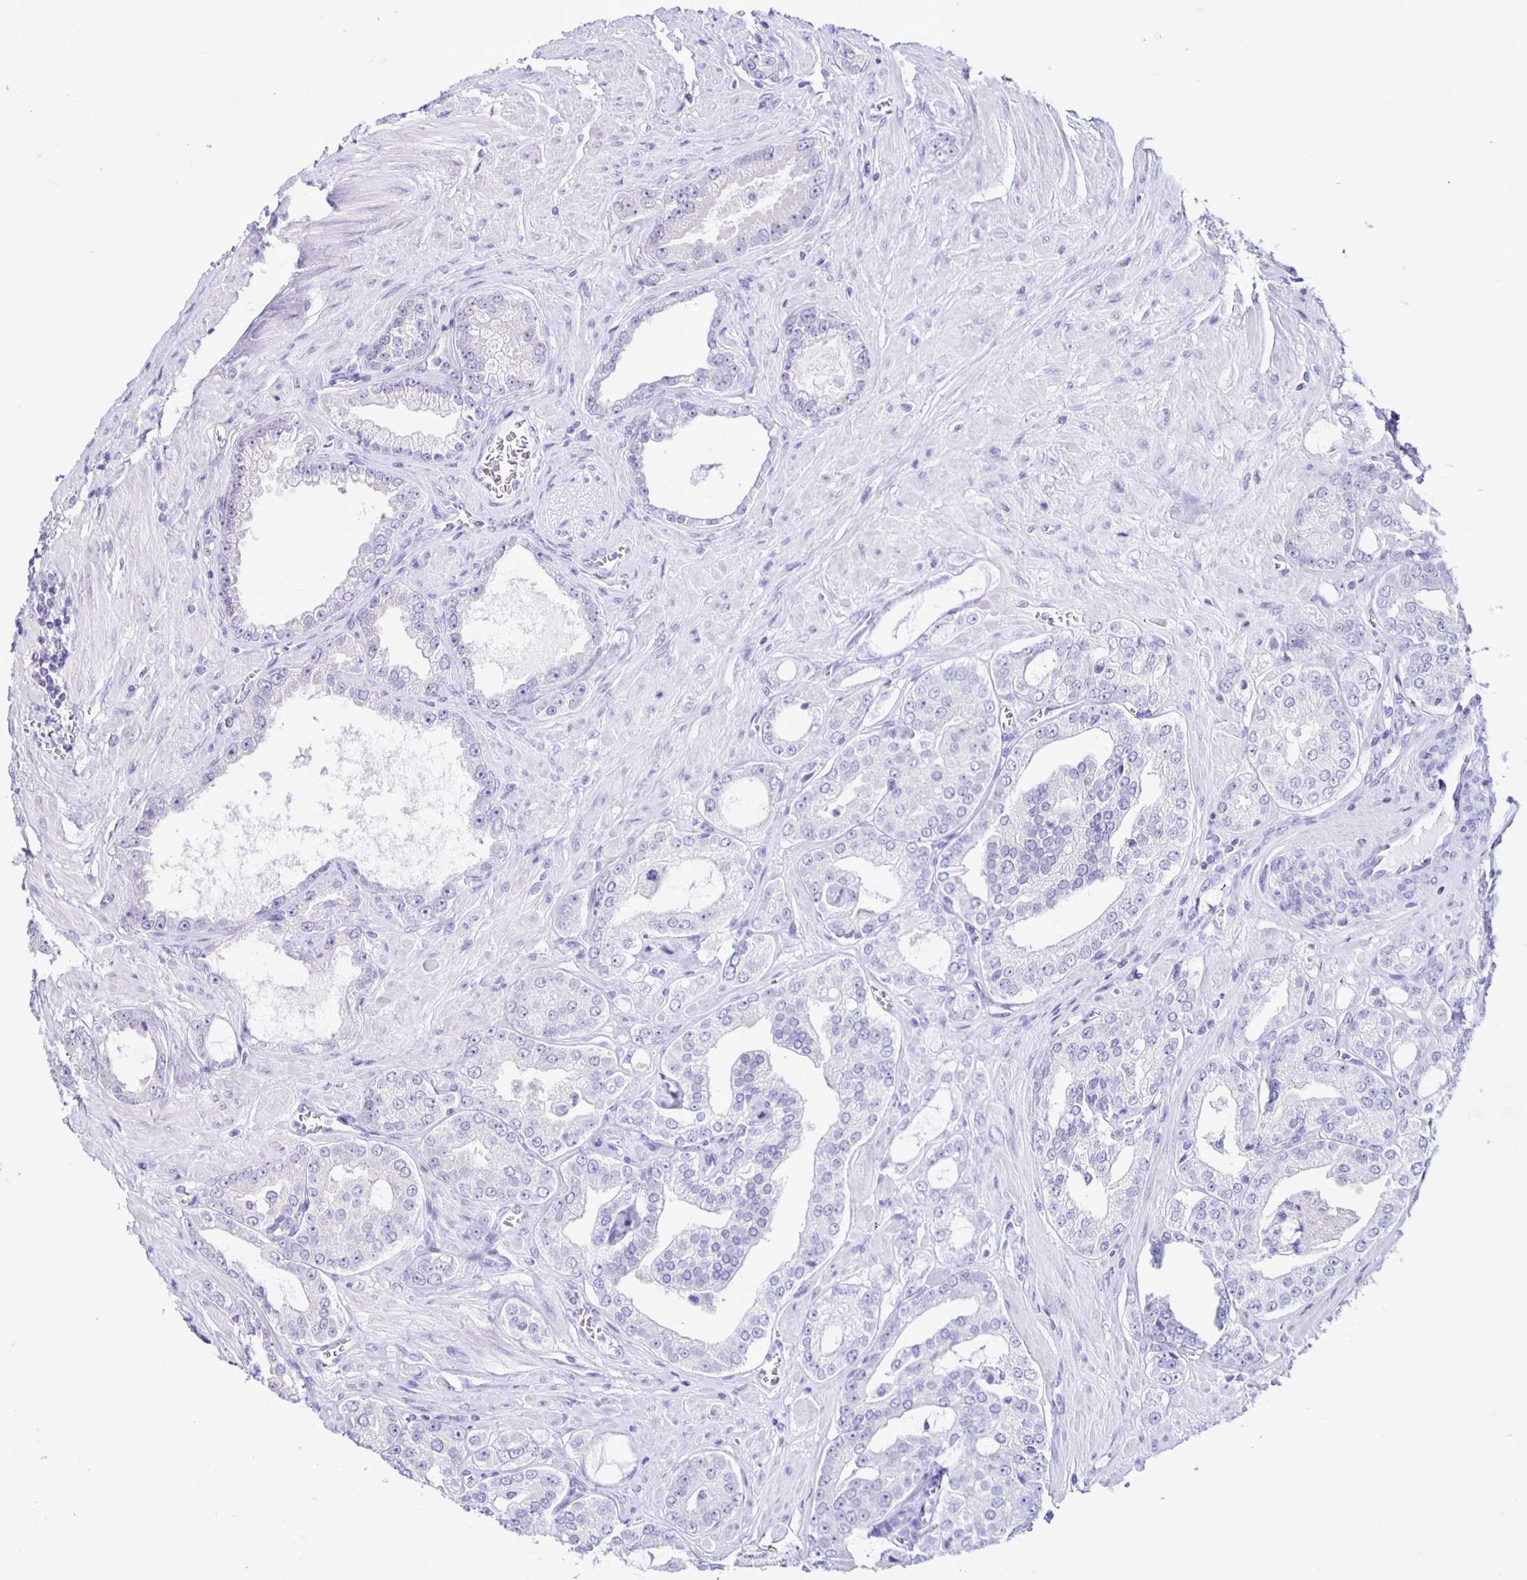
{"staining": {"intensity": "weak", "quantity": "<25%", "location": "cytoplasmic/membranous"}, "tissue": "prostate cancer", "cell_type": "Tumor cells", "image_type": "cancer", "snomed": [{"axis": "morphology", "description": "Adenocarcinoma, High grade"}, {"axis": "topography", "description": "Prostate"}], "caption": "An IHC histopathology image of prostate cancer is shown. There is no staining in tumor cells of prostate cancer.", "gene": "MIEN1", "patient": {"sex": "male", "age": 66}}